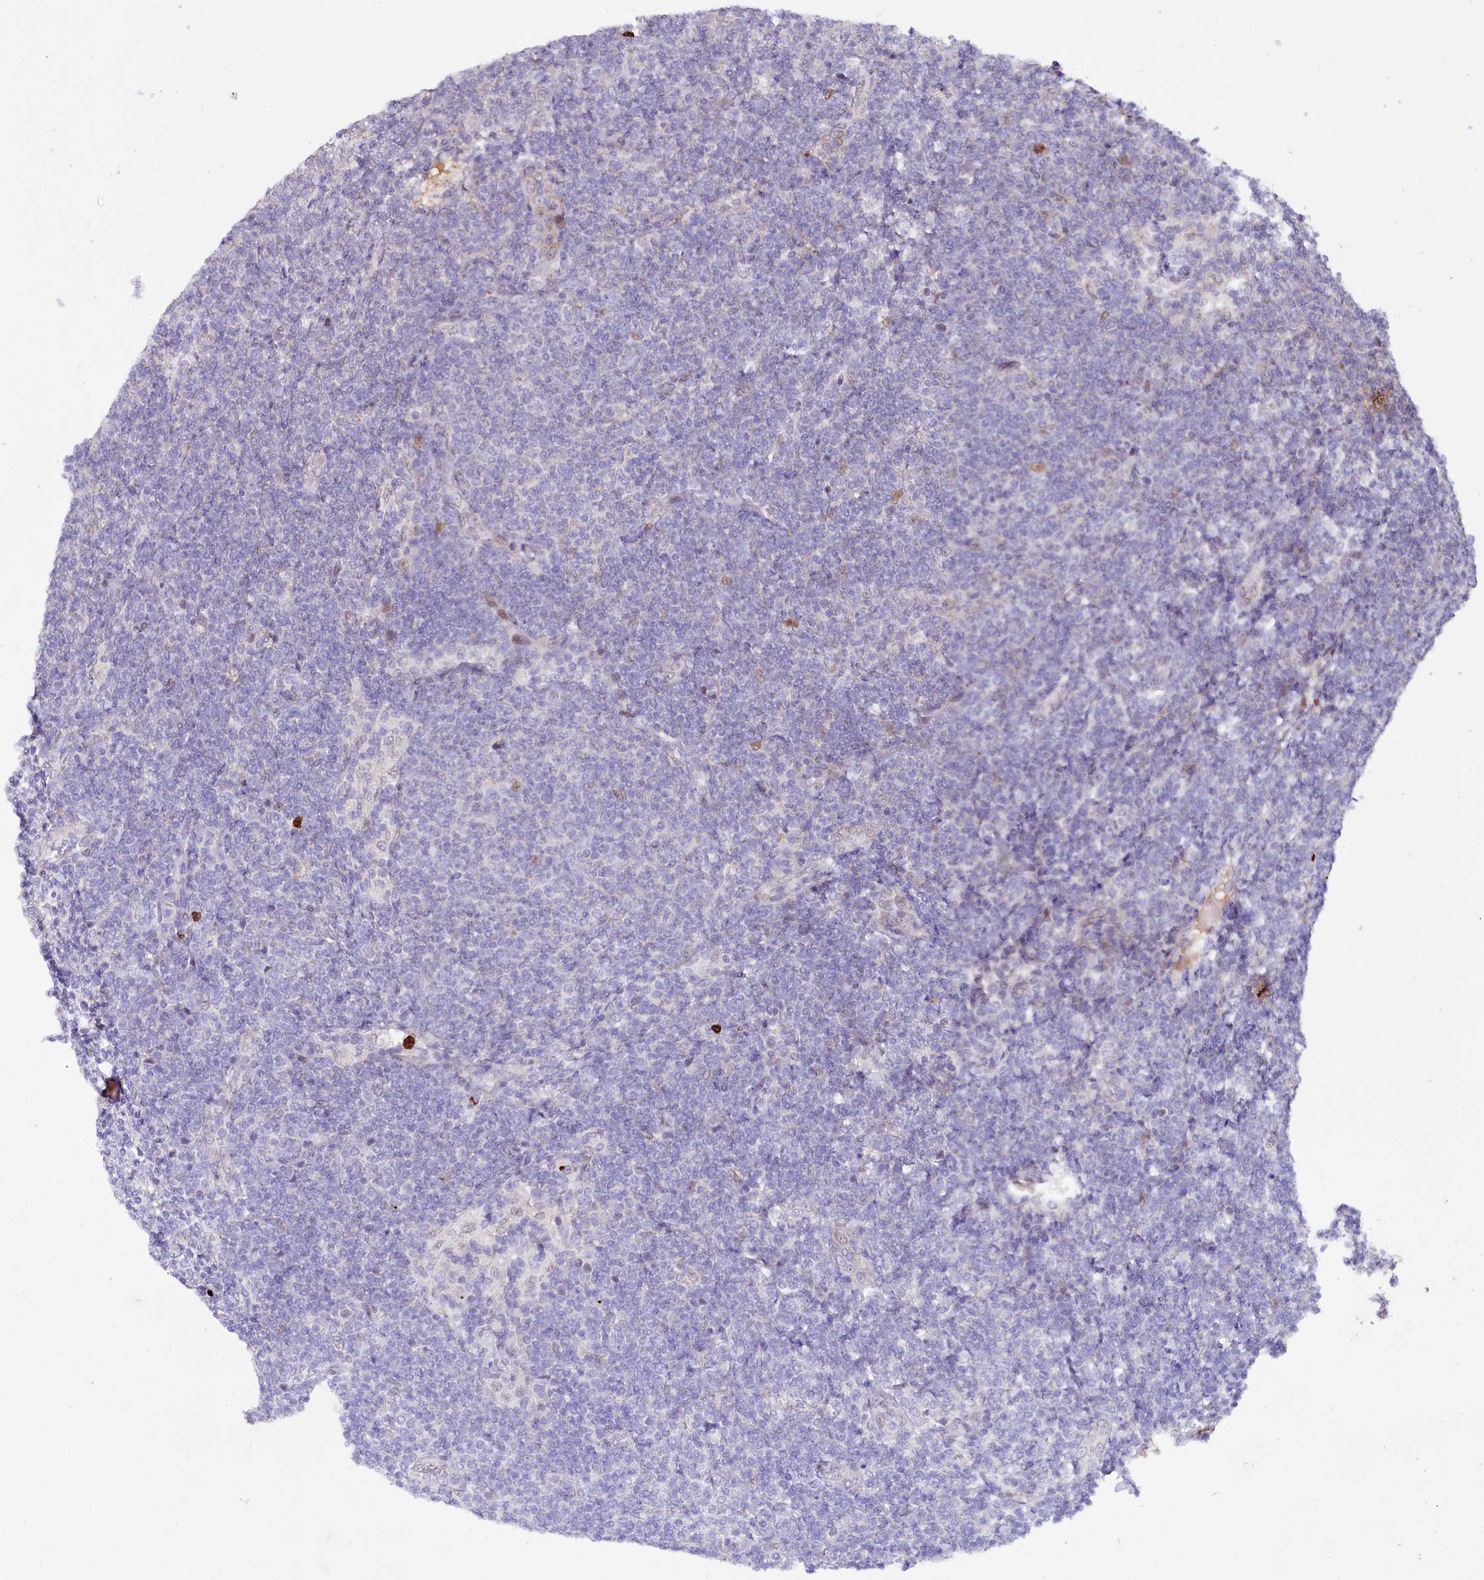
{"staining": {"intensity": "negative", "quantity": "none", "location": "none"}, "tissue": "lymphoma", "cell_type": "Tumor cells", "image_type": "cancer", "snomed": [{"axis": "morphology", "description": "Malignant lymphoma, non-Hodgkin's type, Low grade"}, {"axis": "topography", "description": "Lymph node"}], "caption": "DAB (3,3'-diaminobenzidine) immunohistochemical staining of human lymphoma shows no significant staining in tumor cells.", "gene": "ZNF226", "patient": {"sex": "male", "age": 66}}